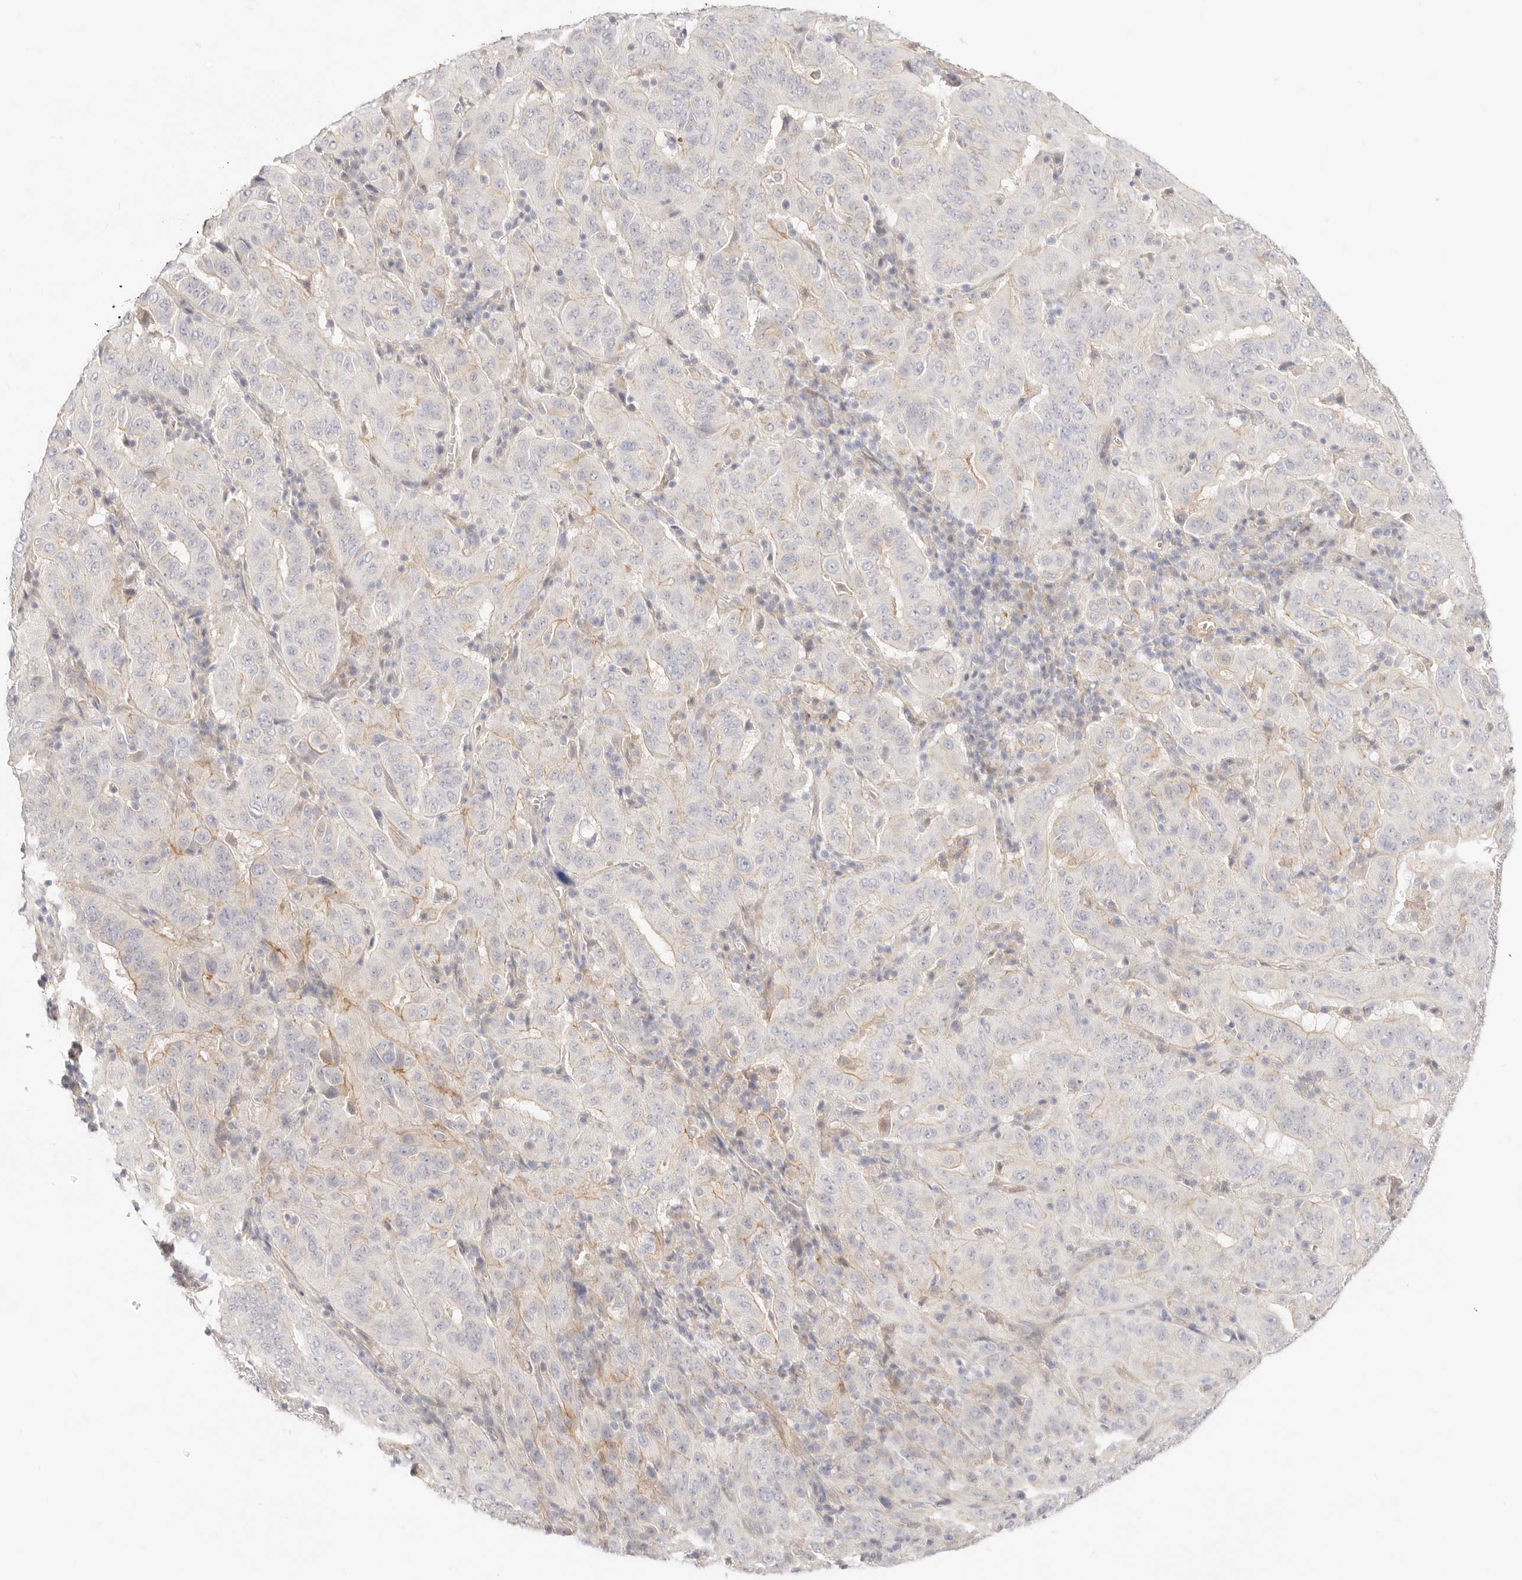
{"staining": {"intensity": "negative", "quantity": "none", "location": "none"}, "tissue": "pancreatic cancer", "cell_type": "Tumor cells", "image_type": "cancer", "snomed": [{"axis": "morphology", "description": "Adenocarcinoma, NOS"}, {"axis": "topography", "description": "Pancreas"}], "caption": "IHC histopathology image of neoplastic tissue: human pancreatic adenocarcinoma stained with DAB (3,3'-diaminobenzidine) displays no significant protein positivity in tumor cells.", "gene": "UBXN10", "patient": {"sex": "male", "age": 63}}